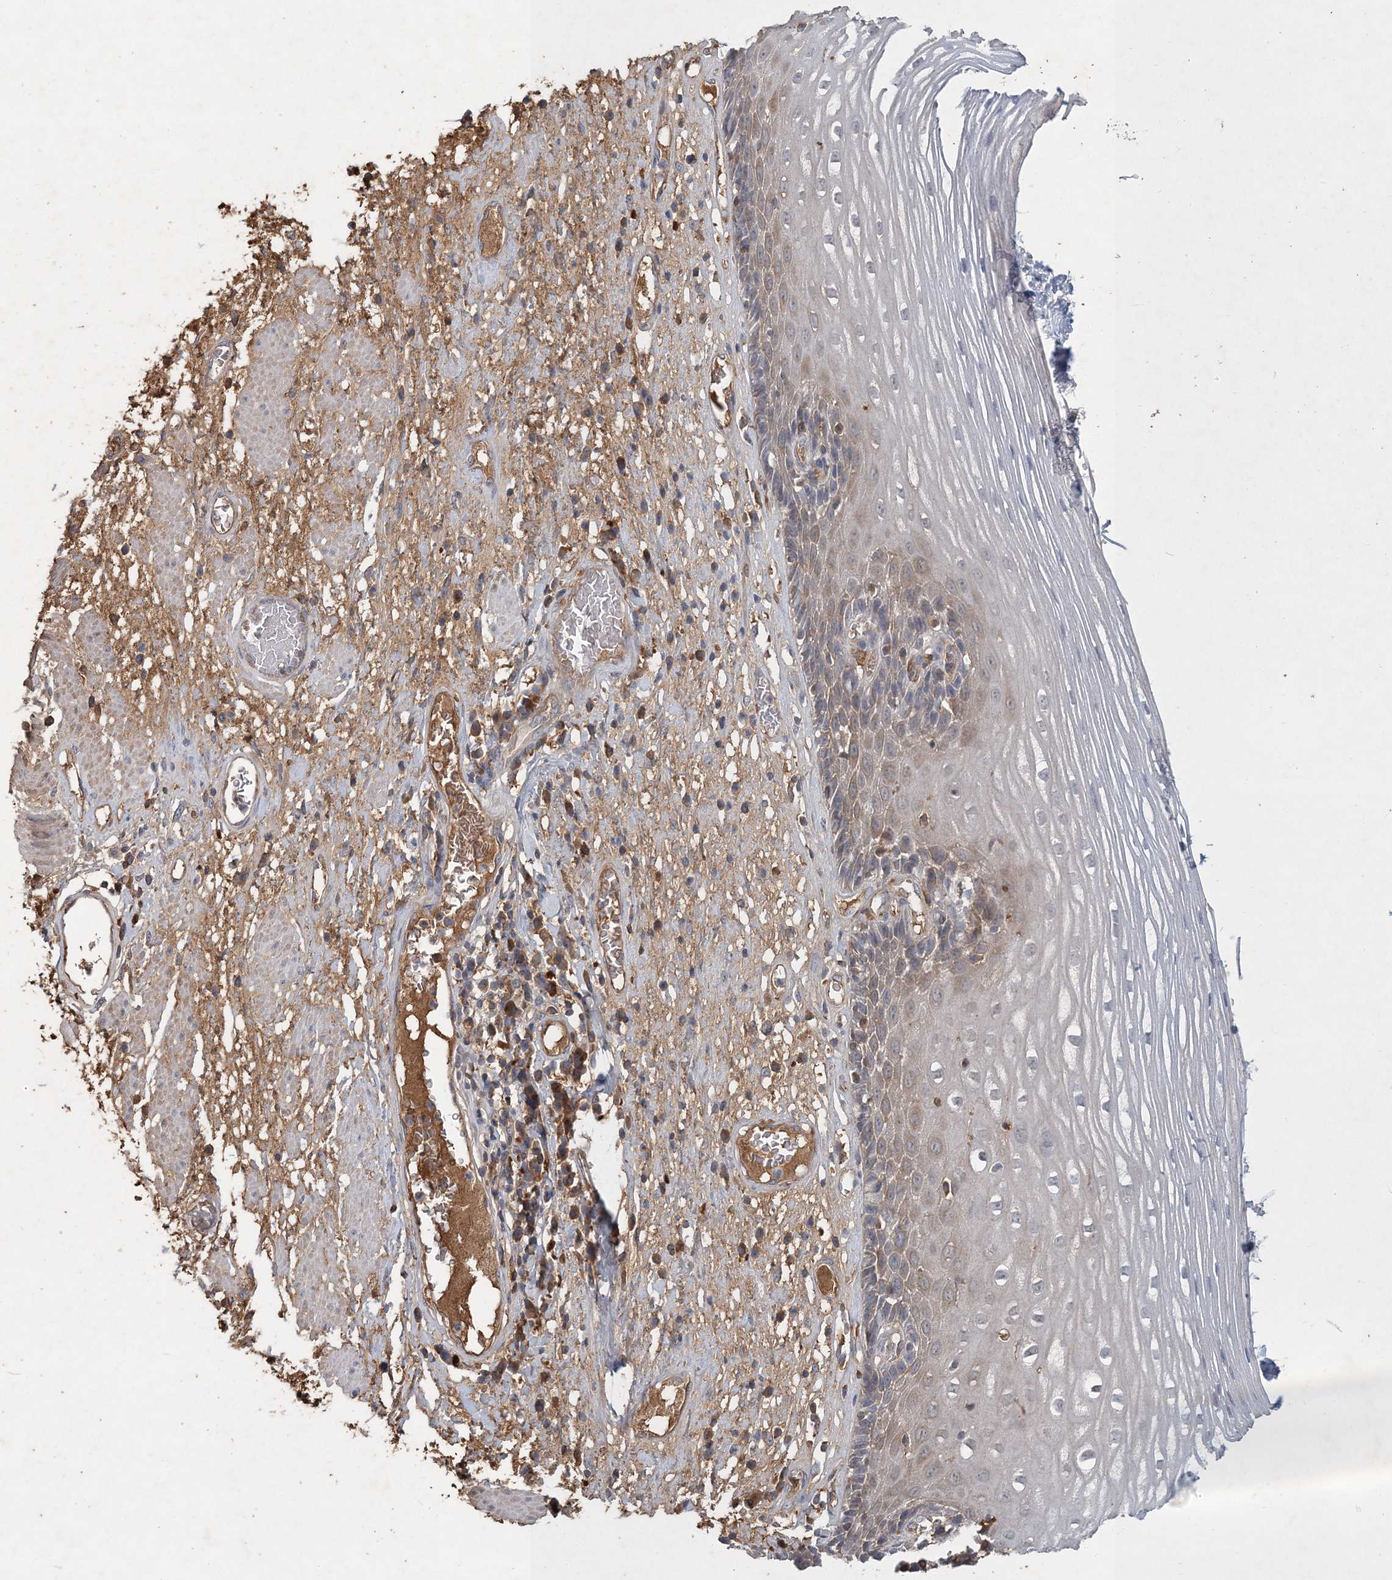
{"staining": {"intensity": "weak", "quantity": "25%-75%", "location": "cytoplasmic/membranous"}, "tissue": "esophagus", "cell_type": "Squamous epithelial cells", "image_type": "normal", "snomed": [{"axis": "morphology", "description": "Normal tissue, NOS"}, {"axis": "morphology", "description": "Adenocarcinoma, NOS"}, {"axis": "topography", "description": "Esophagus"}], "caption": "Squamous epithelial cells demonstrate low levels of weak cytoplasmic/membranous staining in about 25%-75% of cells in unremarkable human esophagus. (DAB IHC with brightfield microscopy, high magnification).", "gene": "RNF25", "patient": {"sex": "male", "age": 62}}